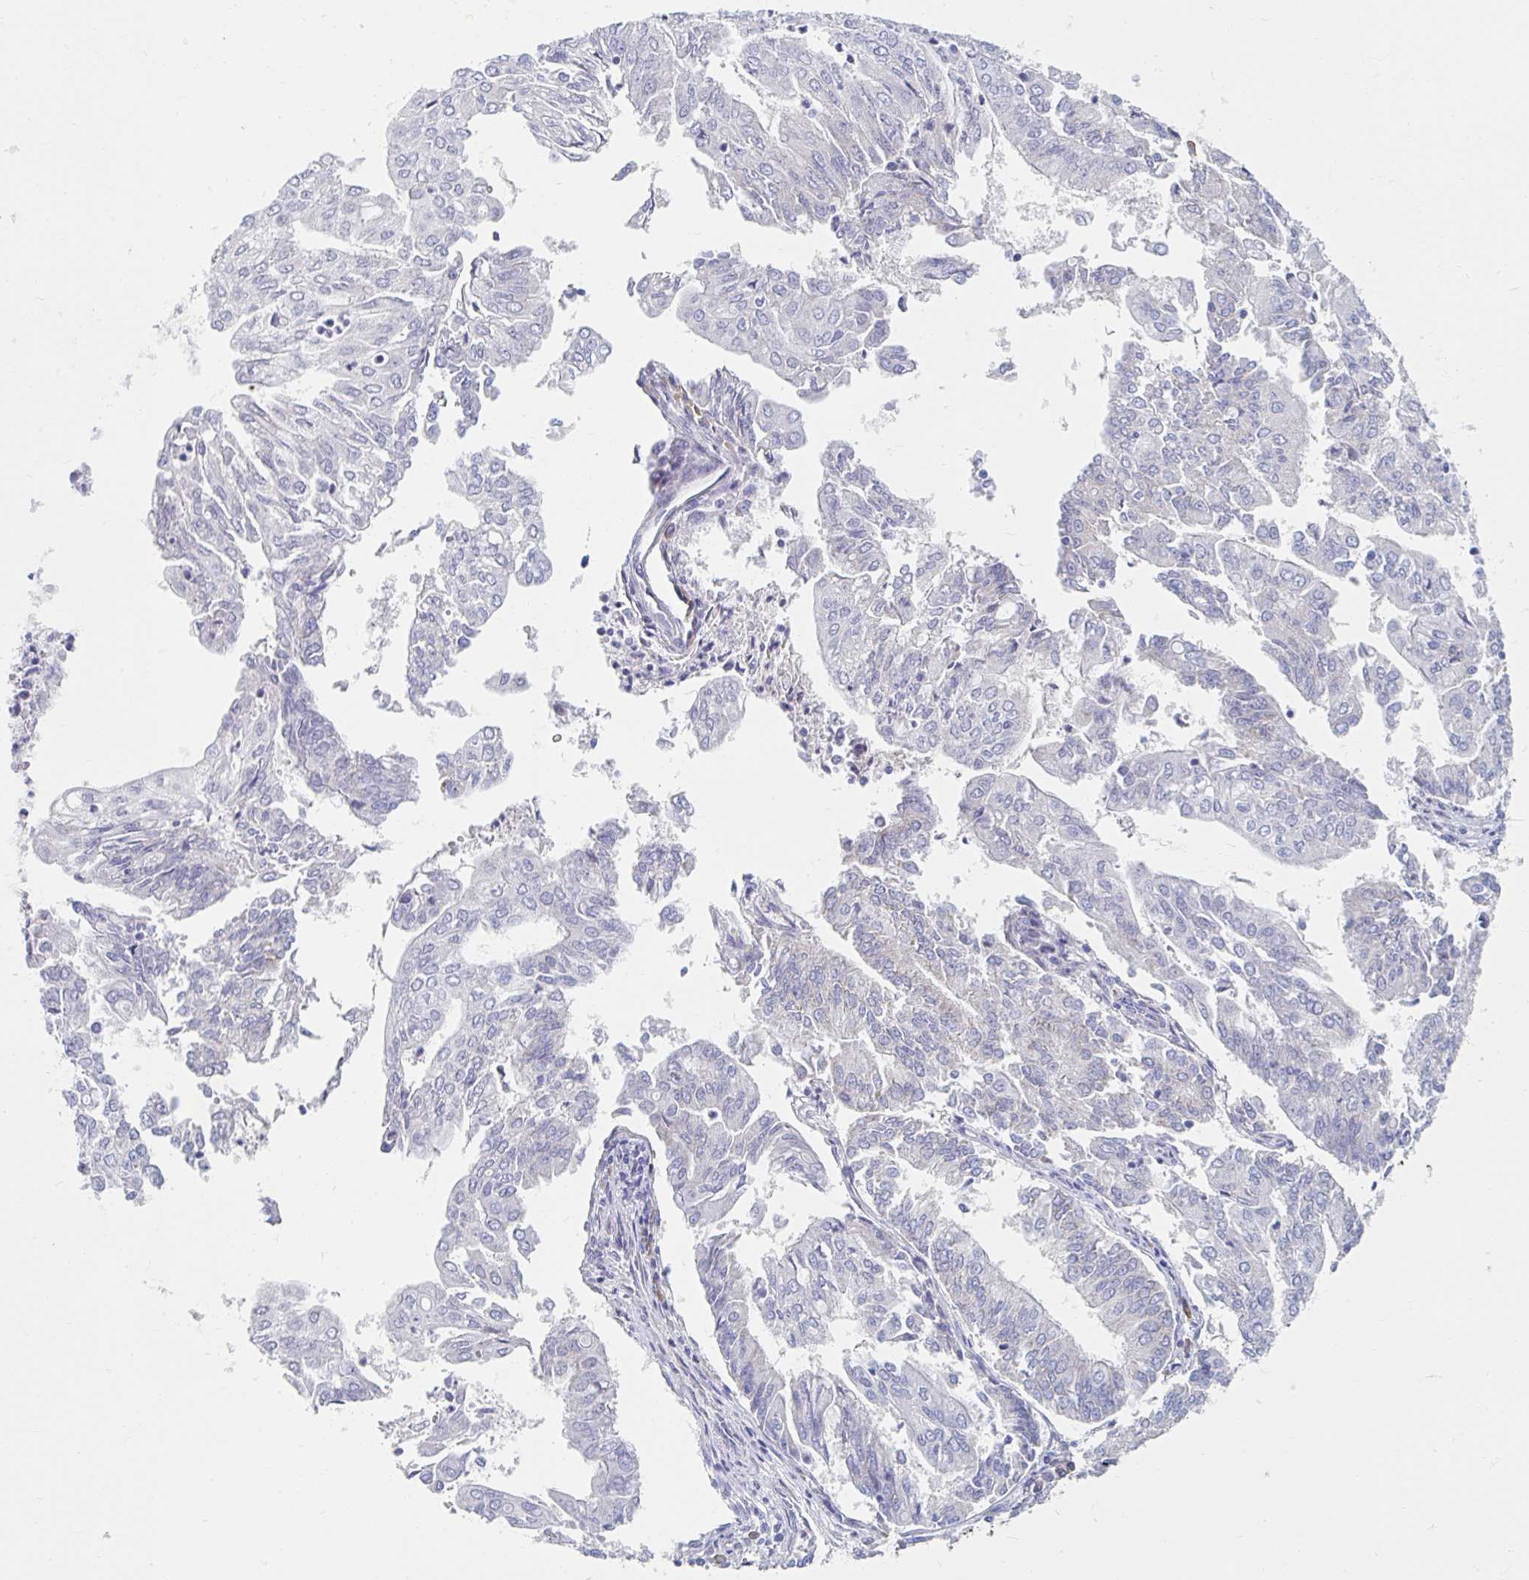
{"staining": {"intensity": "weak", "quantity": "<25%", "location": "cytoplasmic/membranous"}, "tissue": "endometrial cancer", "cell_type": "Tumor cells", "image_type": "cancer", "snomed": [{"axis": "morphology", "description": "Adenocarcinoma, NOS"}, {"axis": "topography", "description": "Endometrium"}], "caption": "There is no significant expression in tumor cells of endometrial cancer (adenocarcinoma). (DAB (3,3'-diaminobenzidine) IHC visualized using brightfield microscopy, high magnification).", "gene": "MYLK2", "patient": {"sex": "female", "age": 61}}